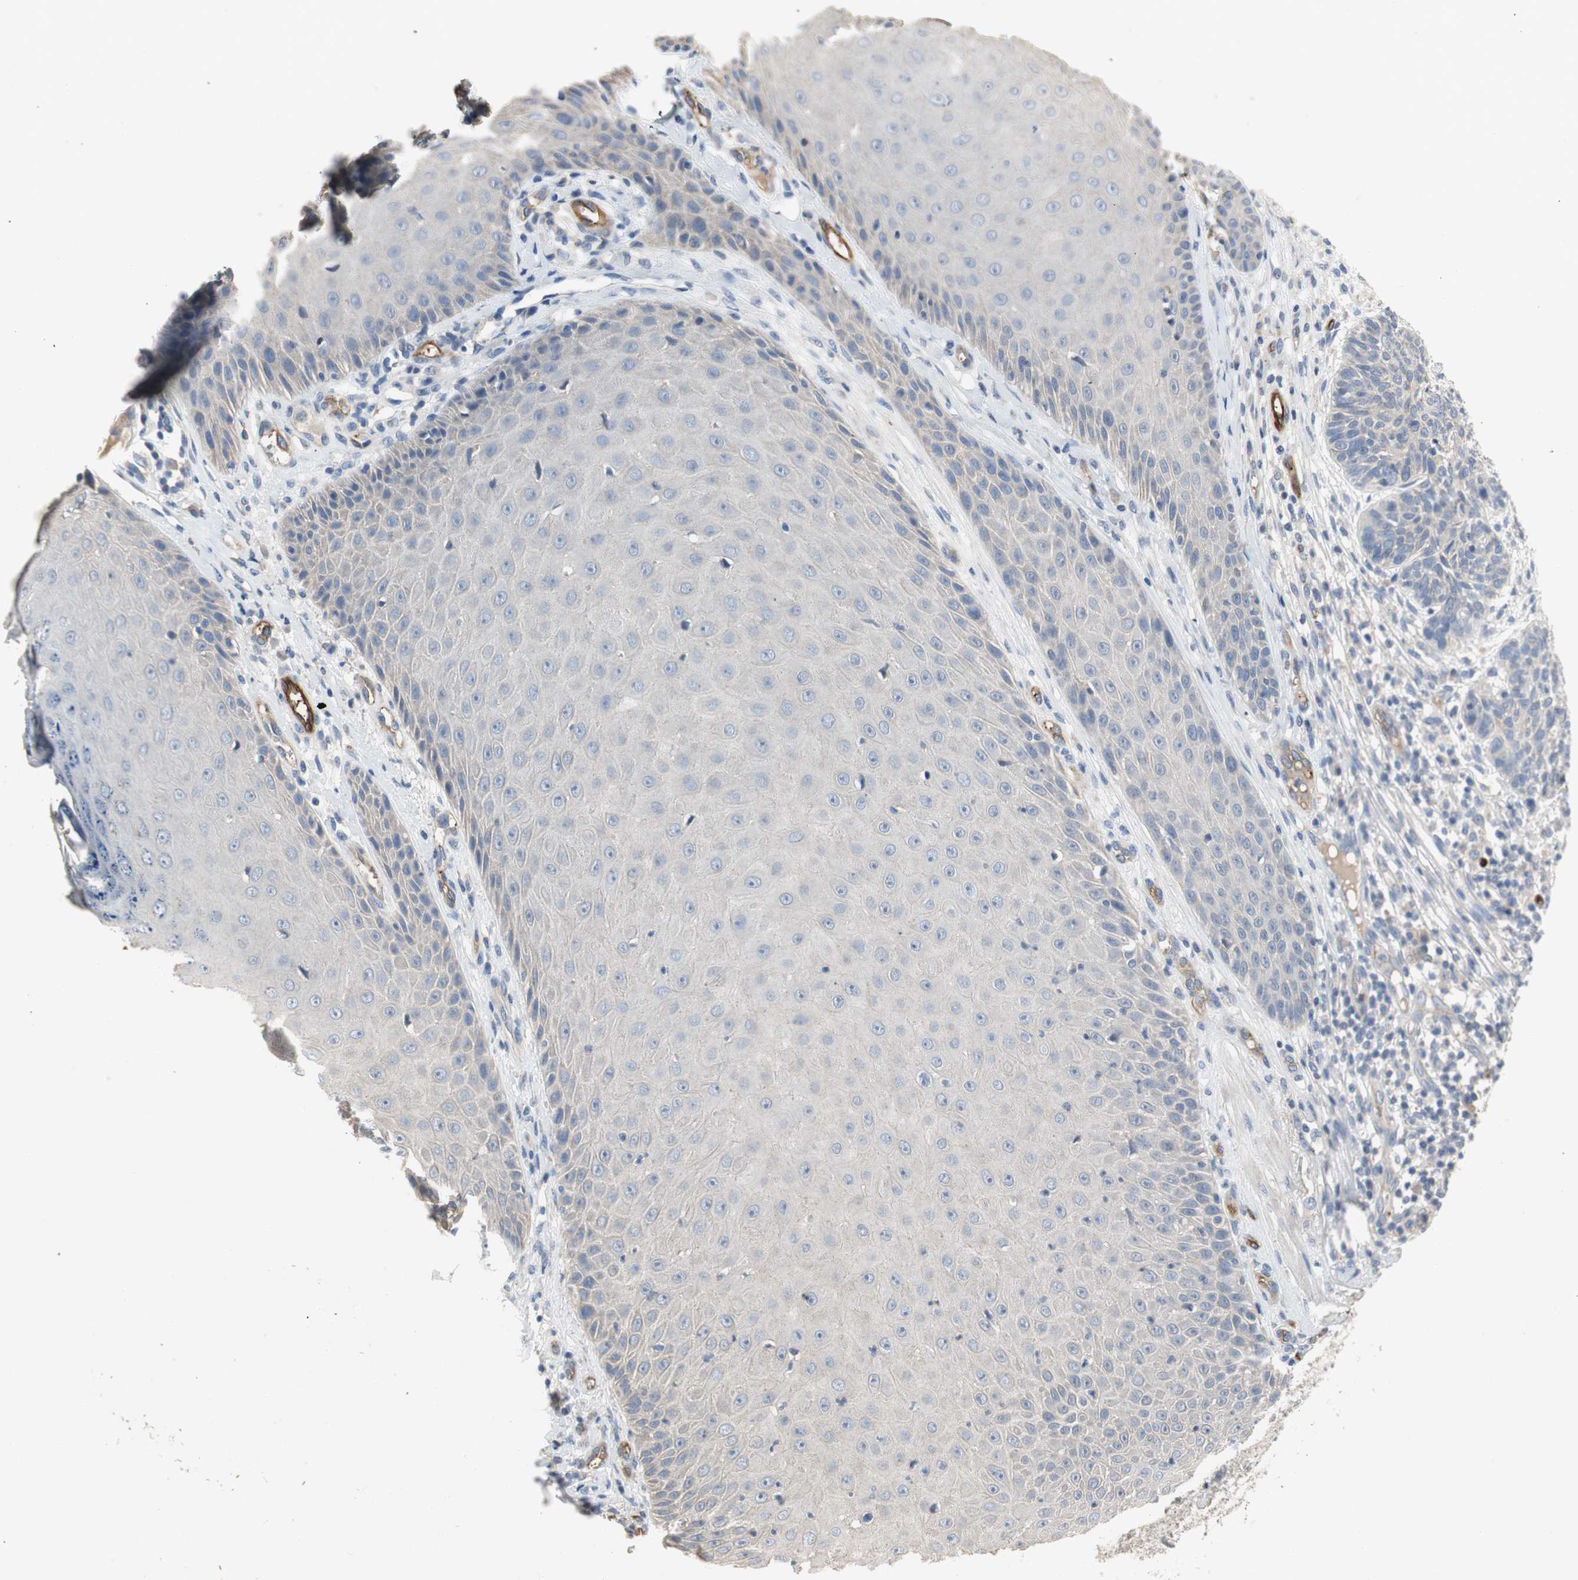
{"staining": {"intensity": "negative", "quantity": "none", "location": "none"}, "tissue": "skin cancer", "cell_type": "Tumor cells", "image_type": "cancer", "snomed": [{"axis": "morphology", "description": "Normal tissue, NOS"}, {"axis": "morphology", "description": "Basal cell carcinoma"}, {"axis": "topography", "description": "Skin"}], "caption": "The immunohistochemistry (IHC) histopathology image has no significant positivity in tumor cells of basal cell carcinoma (skin) tissue.", "gene": "ALPL", "patient": {"sex": "male", "age": 52}}